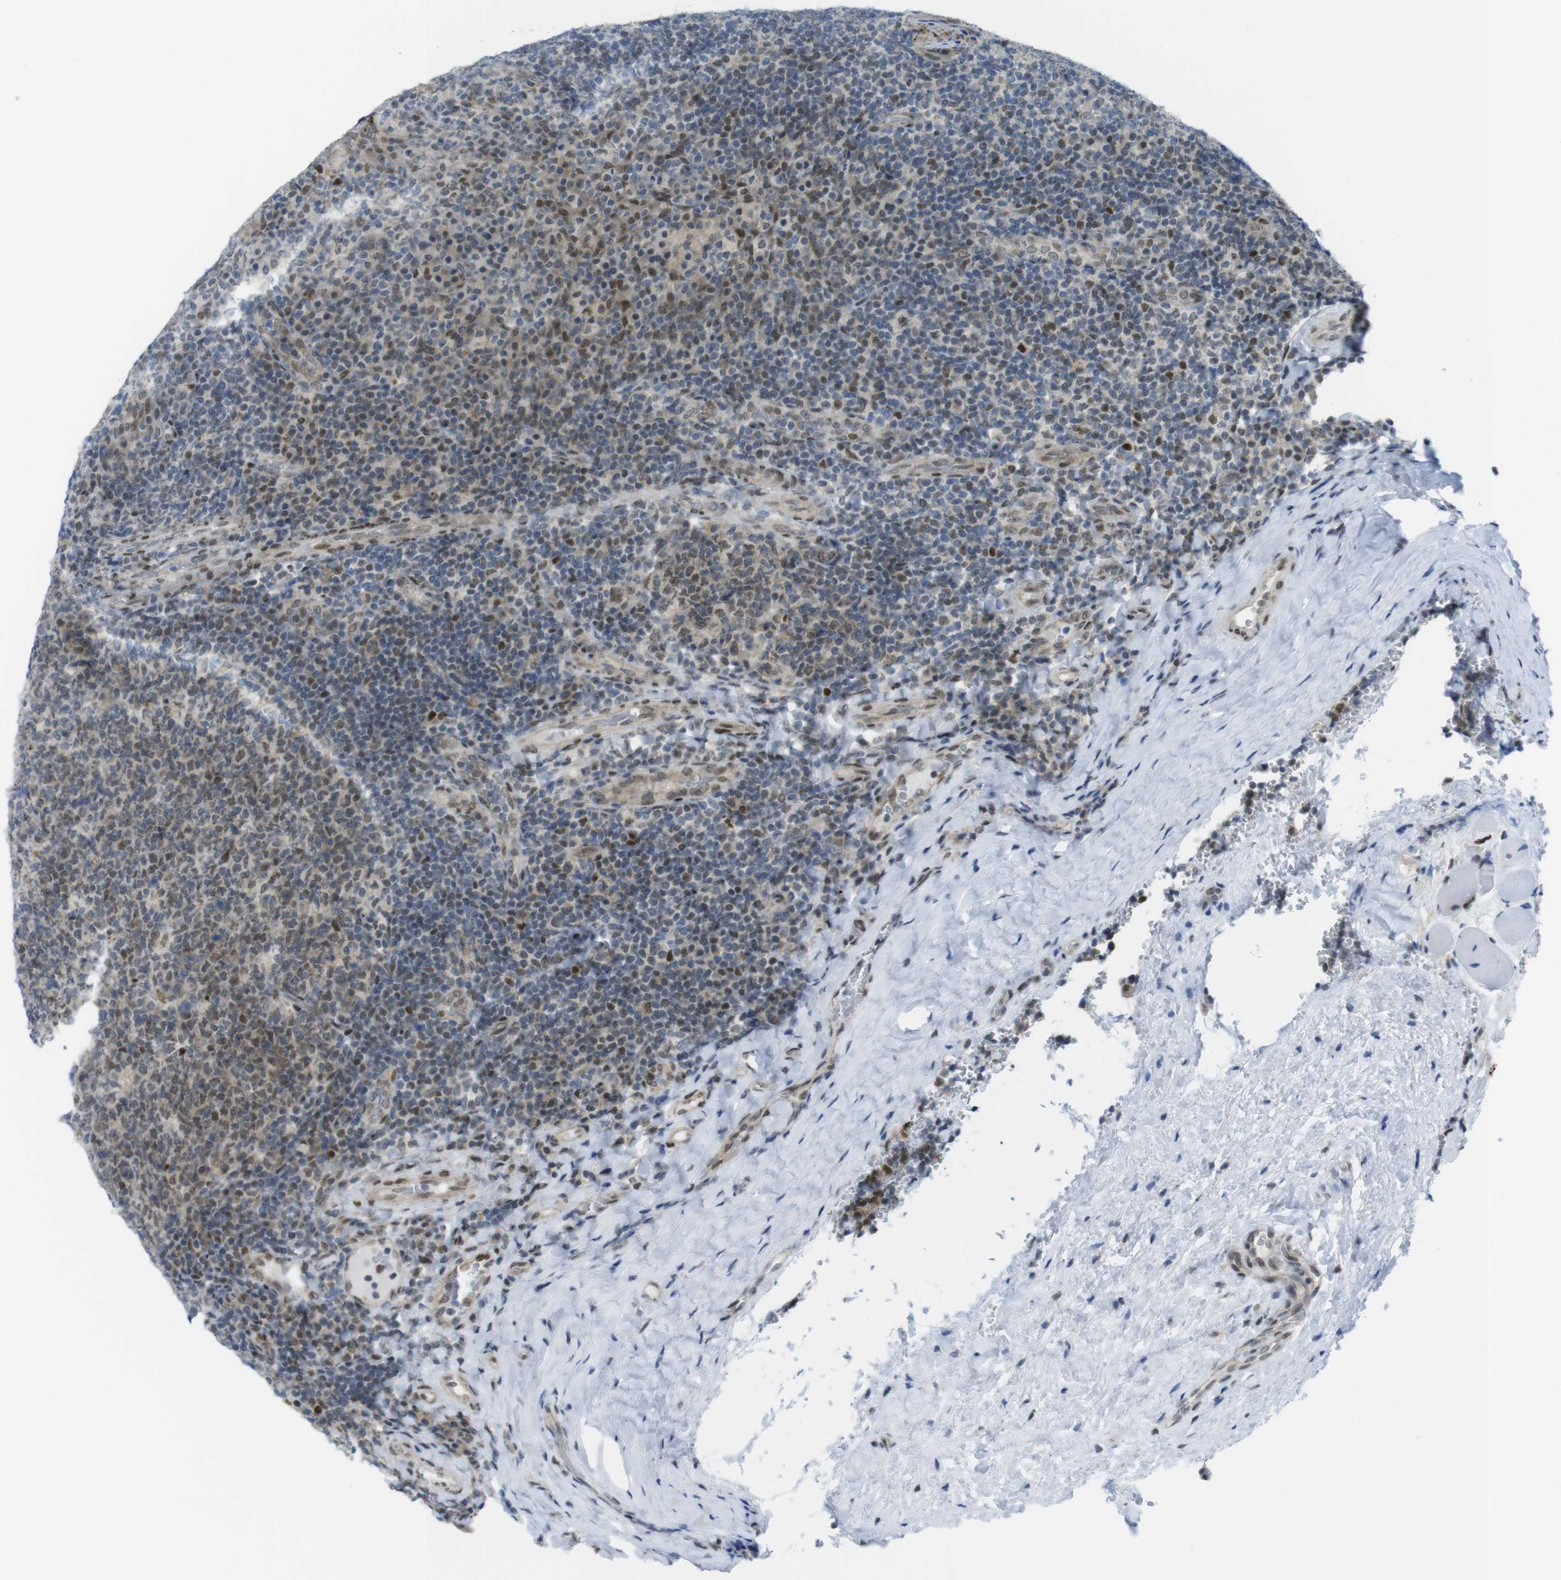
{"staining": {"intensity": "moderate", "quantity": "25%-75%", "location": "nuclear"}, "tissue": "tonsil", "cell_type": "Germinal center cells", "image_type": "normal", "snomed": [{"axis": "morphology", "description": "Normal tissue, NOS"}, {"axis": "topography", "description": "Tonsil"}], "caption": "DAB immunohistochemical staining of unremarkable tonsil reveals moderate nuclear protein expression in approximately 25%-75% of germinal center cells.", "gene": "UBB", "patient": {"sex": "male", "age": 17}}